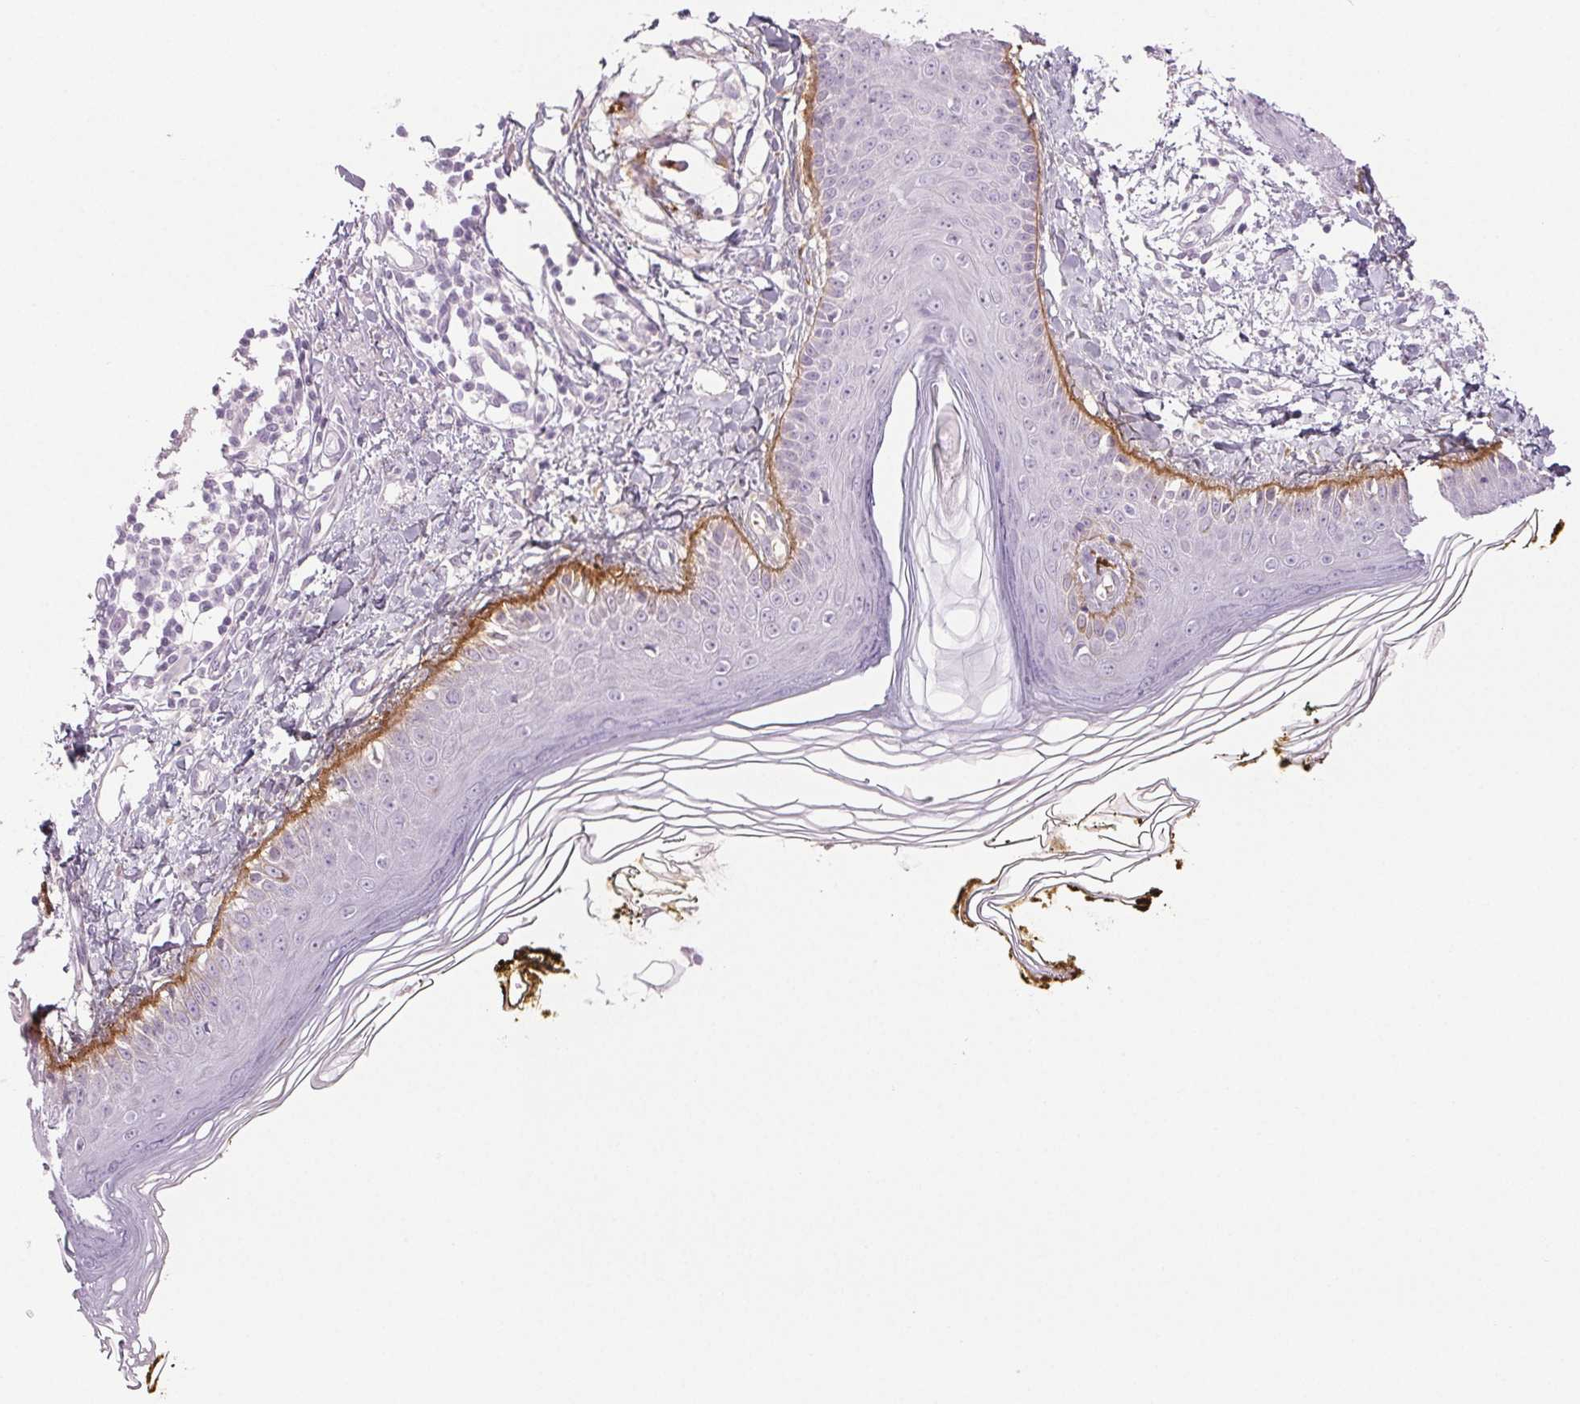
{"staining": {"intensity": "negative", "quantity": "none", "location": "none"}, "tissue": "skin", "cell_type": "Fibroblasts", "image_type": "normal", "snomed": [{"axis": "morphology", "description": "Normal tissue, NOS"}, {"axis": "topography", "description": "Skin"}], "caption": "Immunohistochemical staining of unremarkable skin reveals no significant expression in fibroblasts.", "gene": "COL7A1", "patient": {"sex": "male", "age": 76}}